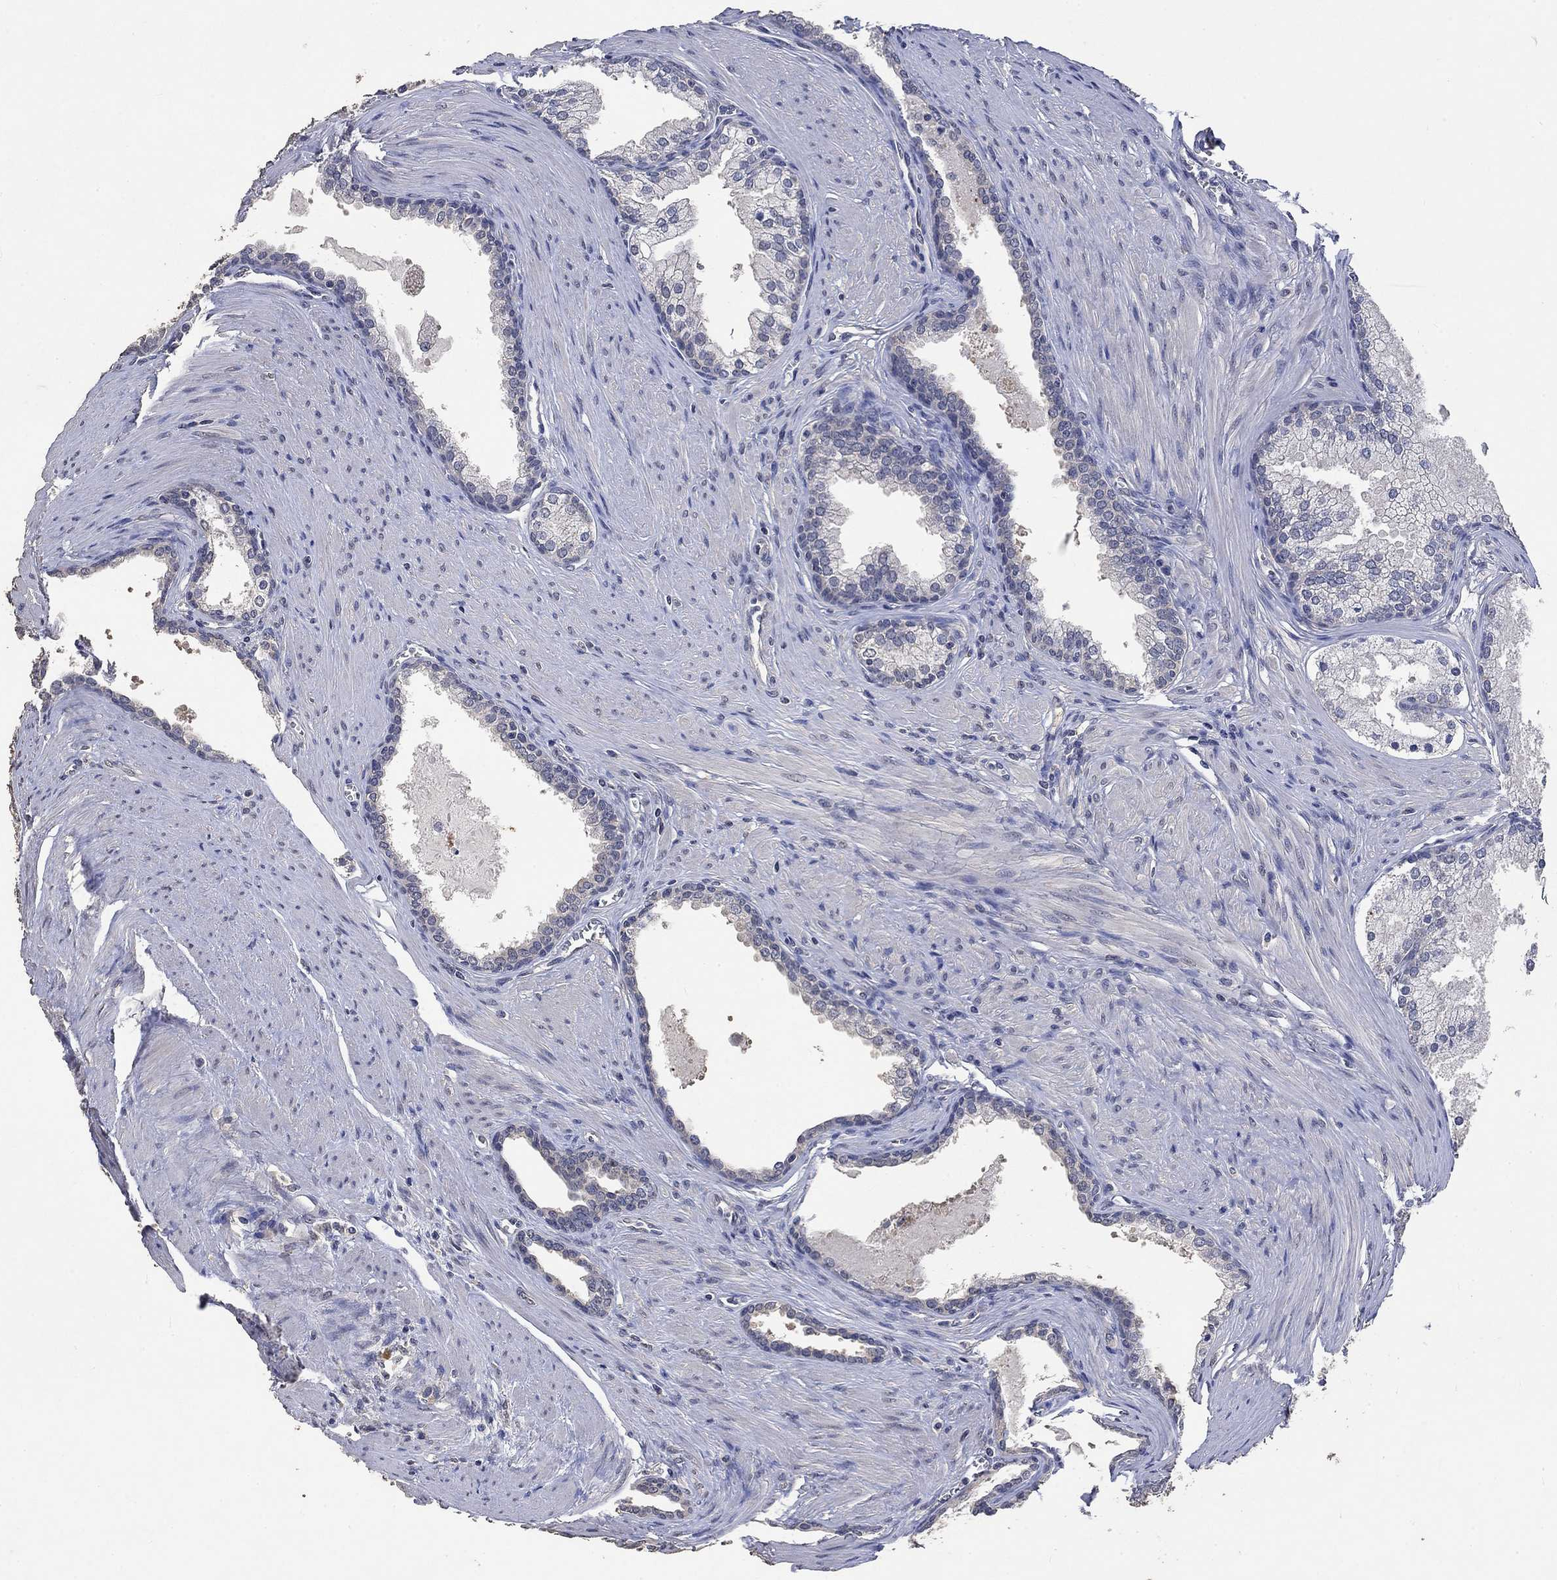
{"staining": {"intensity": "weak", "quantity": "<25%", "location": "cytoplasmic/membranous"}, "tissue": "prostate cancer", "cell_type": "Tumor cells", "image_type": "cancer", "snomed": [{"axis": "morphology", "description": "Adenocarcinoma, NOS"}, {"axis": "topography", "description": "Prostate"}], "caption": "Immunohistochemistry (IHC) of human prostate cancer shows no expression in tumor cells.", "gene": "PTPN20", "patient": {"sex": "male", "age": 66}}